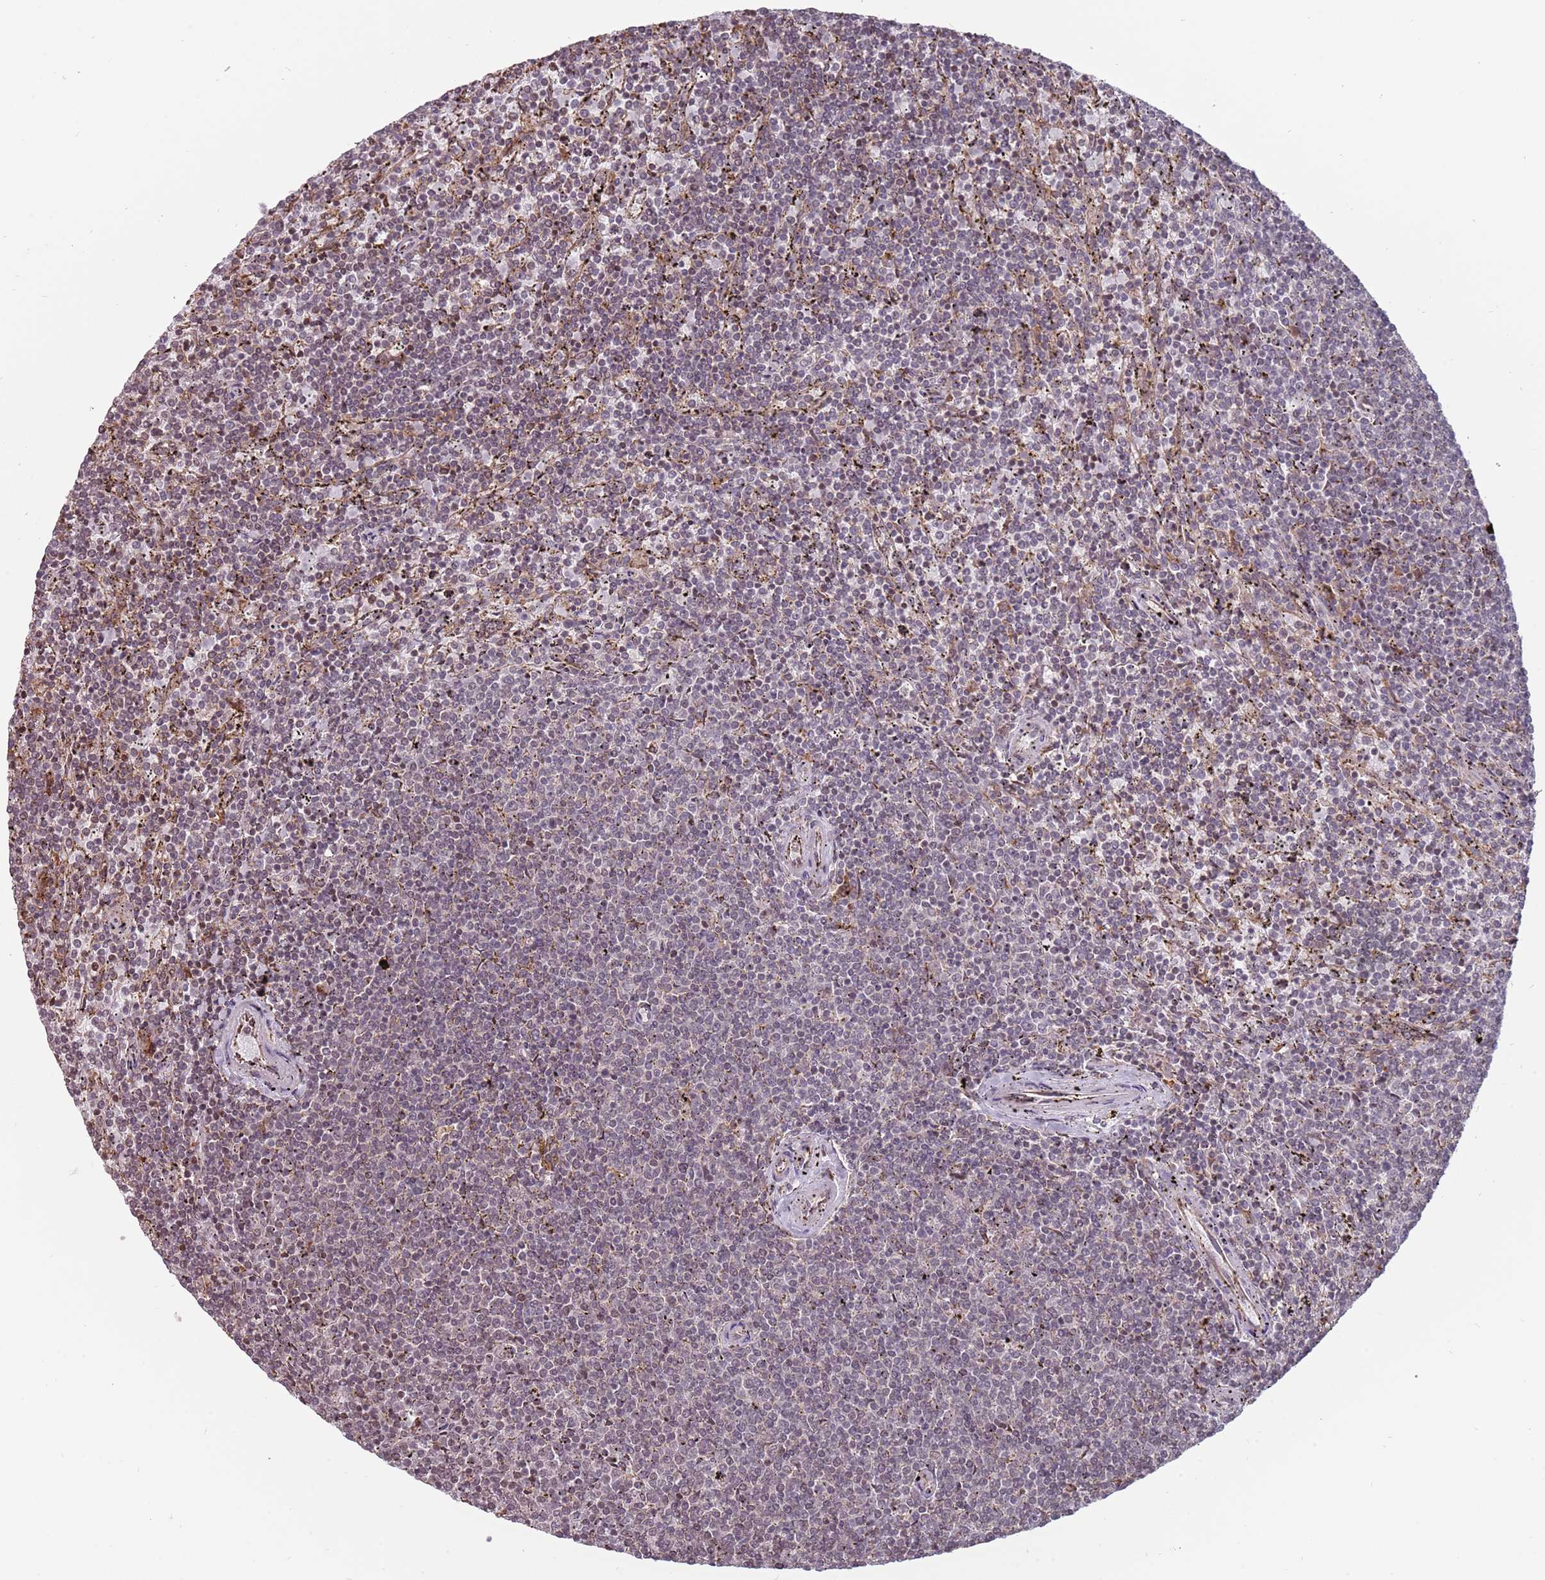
{"staining": {"intensity": "weak", "quantity": "<25%", "location": "nuclear"}, "tissue": "lymphoma", "cell_type": "Tumor cells", "image_type": "cancer", "snomed": [{"axis": "morphology", "description": "Malignant lymphoma, non-Hodgkin's type, Low grade"}, {"axis": "topography", "description": "Spleen"}], "caption": "Immunohistochemistry of human lymphoma reveals no positivity in tumor cells. The staining was performed using DAB to visualize the protein expression in brown, while the nuclei were stained in blue with hematoxylin (Magnification: 20x).", "gene": "BARD1", "patient": {"sex": "female", "age": 50}}